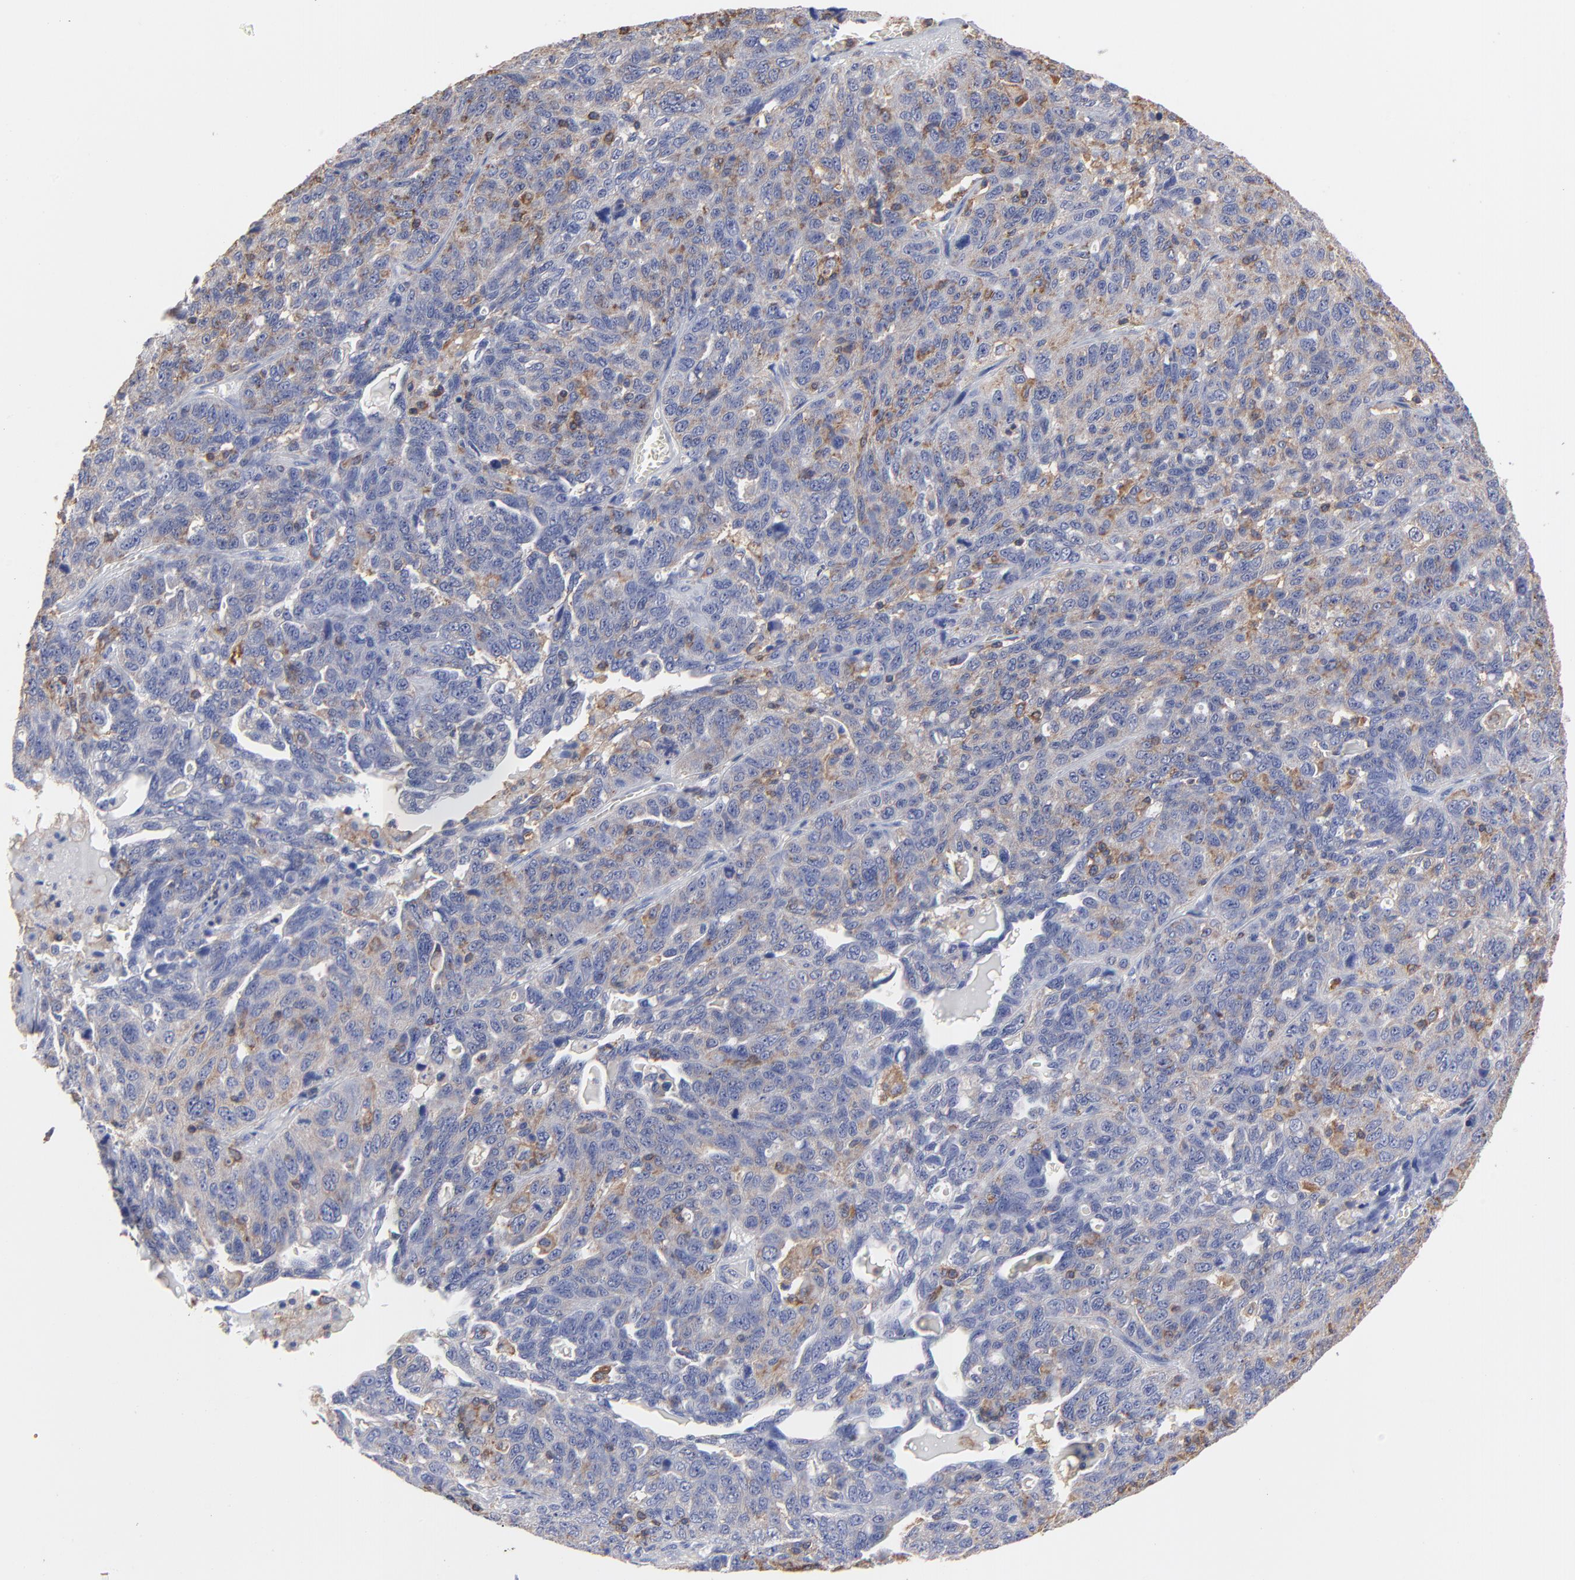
{"staining": {"intensity": "weak", "quantity": "25%-75%", "location": "cytoplasmic/membranous"}, "tissue": "ovarian cancer", "cell_type": "Tumor cells", "image_type": "cancer", "snomed": [{"axis": "morphology", "description": "Cystadenocarcinoma, serous, NOS"}, {"axis": "topography", "description": "Ovary"}], "caption": "Serous cystadenocarcinoma (ovarian) stained with a brown dye shows weak cytoplasmic/membranous positive positivity in about 25%-75% of tumor cells.", "gene": "ASL", "patient": {"sex": "female", "age": 71}}